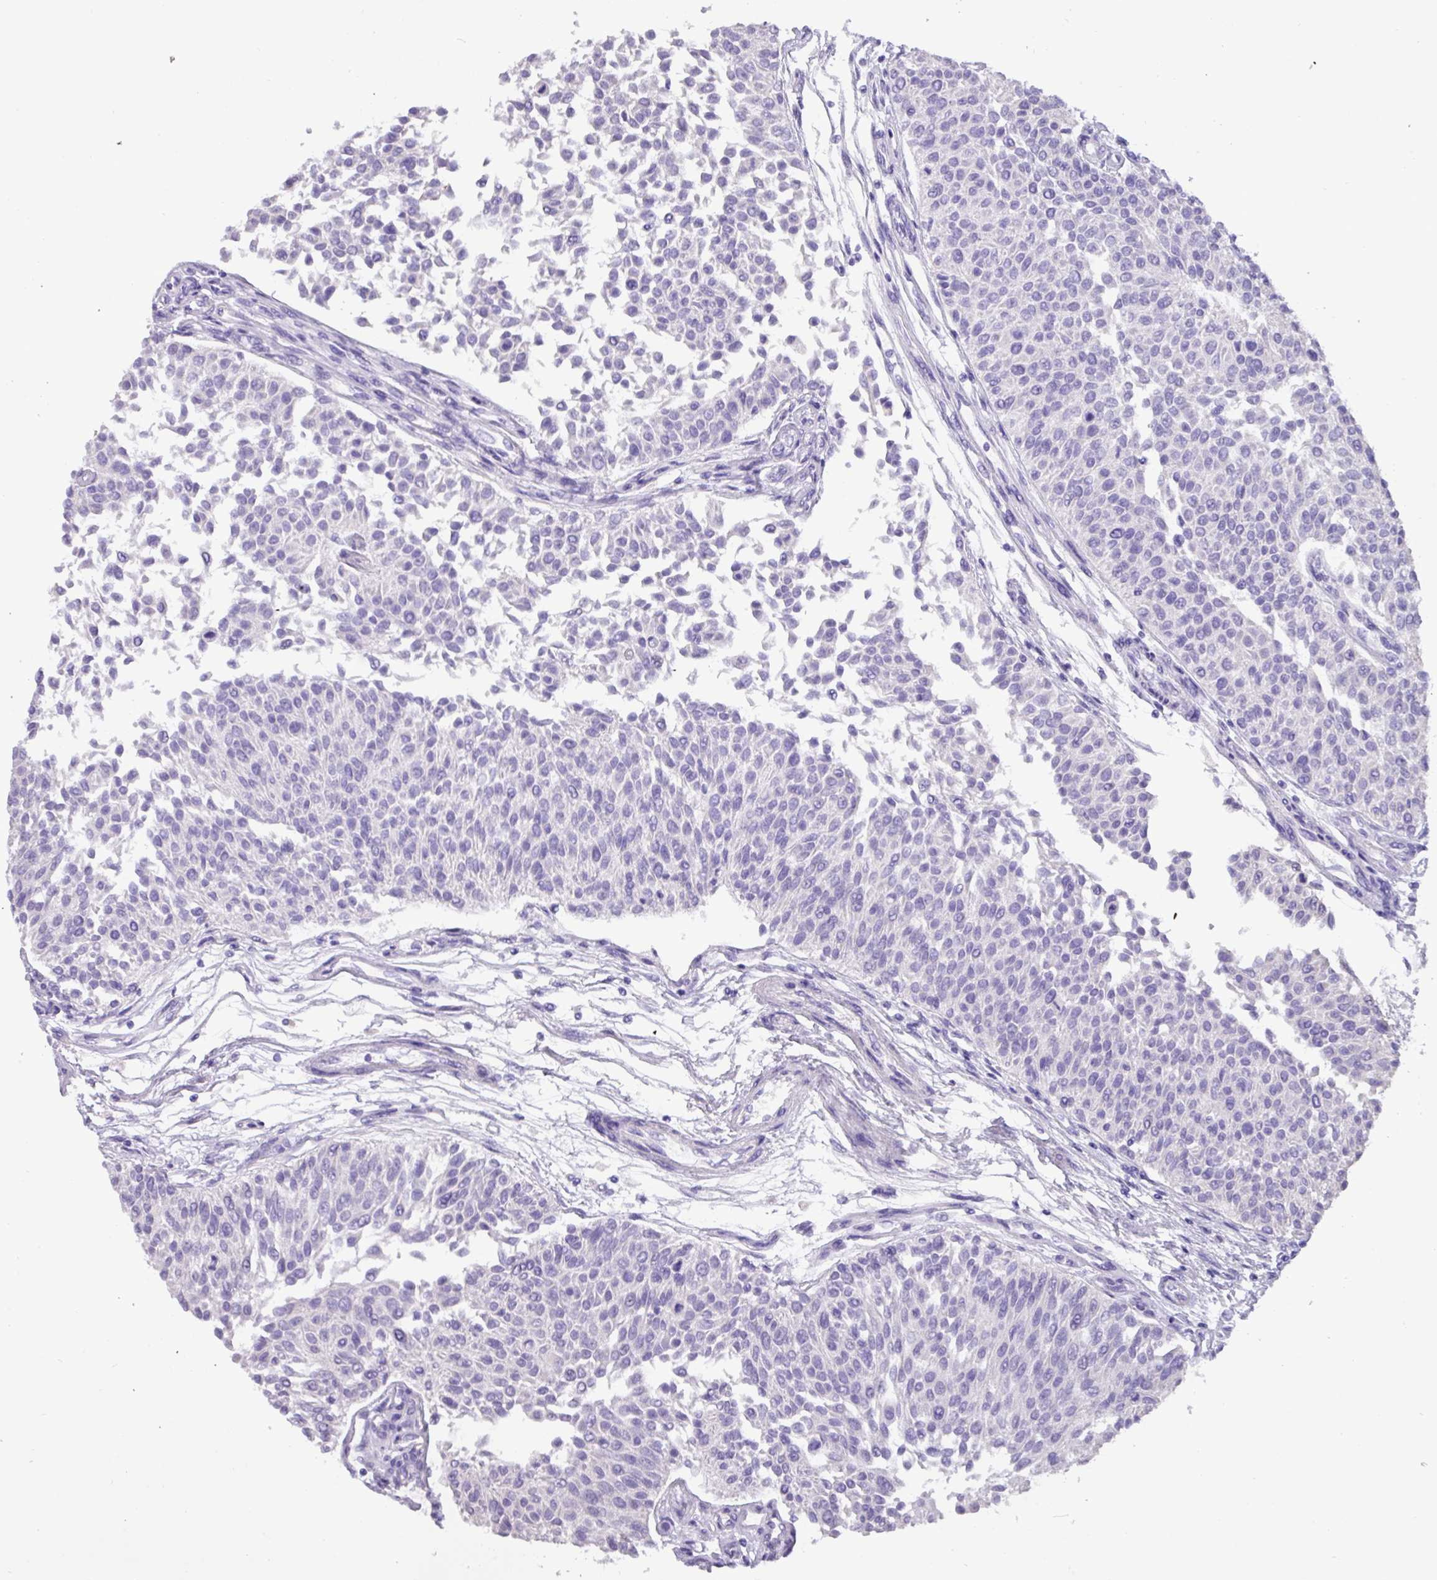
{"staining": {"intensity": "negative", "quantity": "none", "location": "none"}, "tissue": "urothelial cancer", "cell_type": "Tumor cells", "image_type": "cancer", "snomed": [{"axis": "morphology", "description": "Urothelial carcinoma, NOS"}, {"axis": "topography", "description": "Urinary bladder"}], "caption": "Tumor cells show no significant positivity in transitional cell carcinoma.", "gene": "EPCAM", "patient": {"sex": "male", "age": 55}}